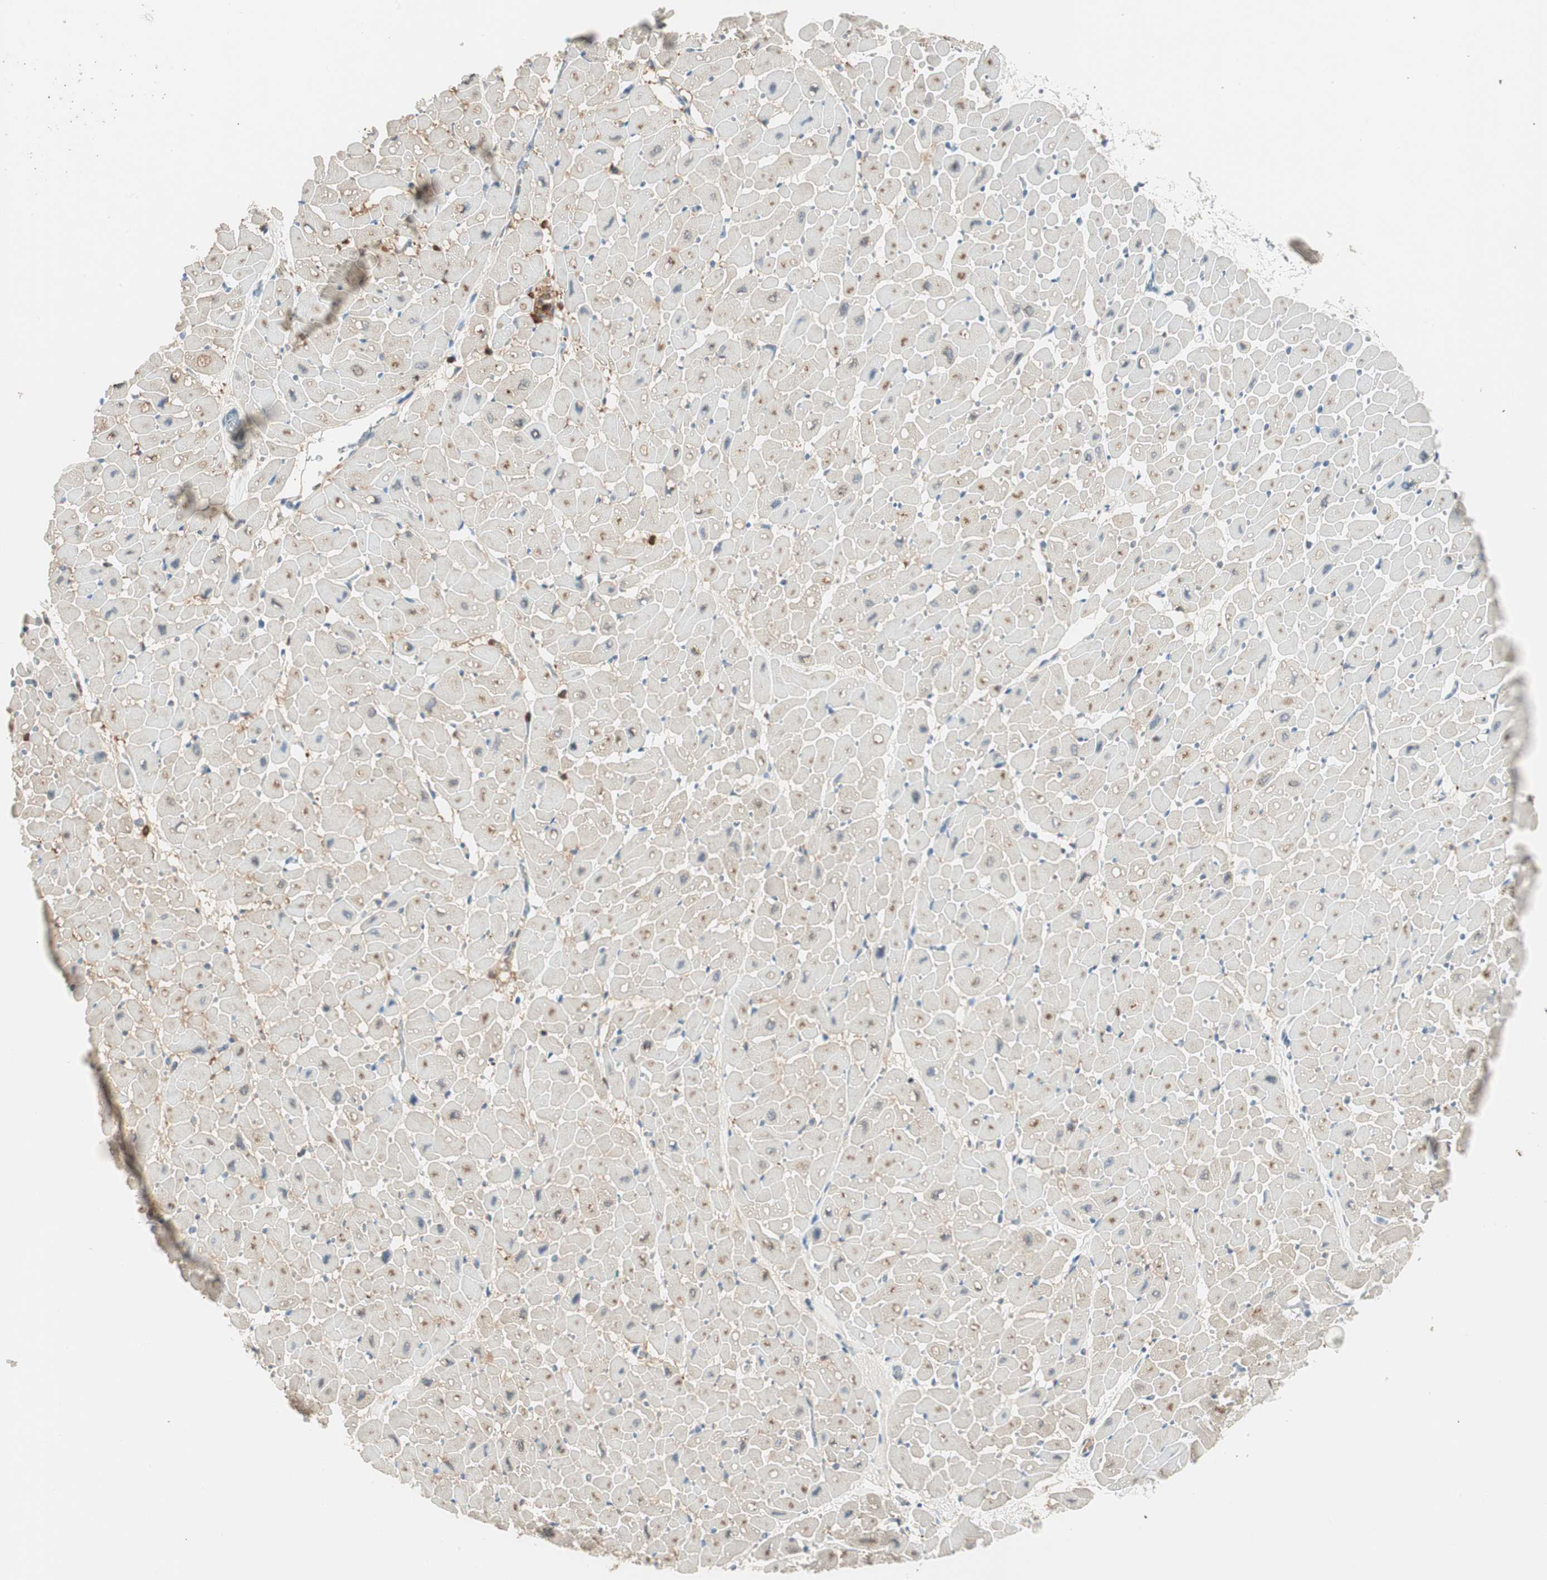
{"staining": {"intensity": "moderate", "quantity": "<25%", "location": "cytoplasmic/membranous"}, "tissue": "heart muscle", "cell_type": "Cardiomyocytes", "image_type": "normal", "snomed": [{"axis": "morphology", "description": "Normal tissue, NOS"}, {"axis": "topography", "description": "Heart"}], "caption": "Immunohistochemistry (IHC) photomicrograph of normal human heart muscle stained for a protein (brown), which demonstrates low levels of moderate cytoplasmic/membranous staining in approximately <25% of cardiomyocytes.", "gene": "COTL1", "patient": {"sex": "male", "age": 45}}